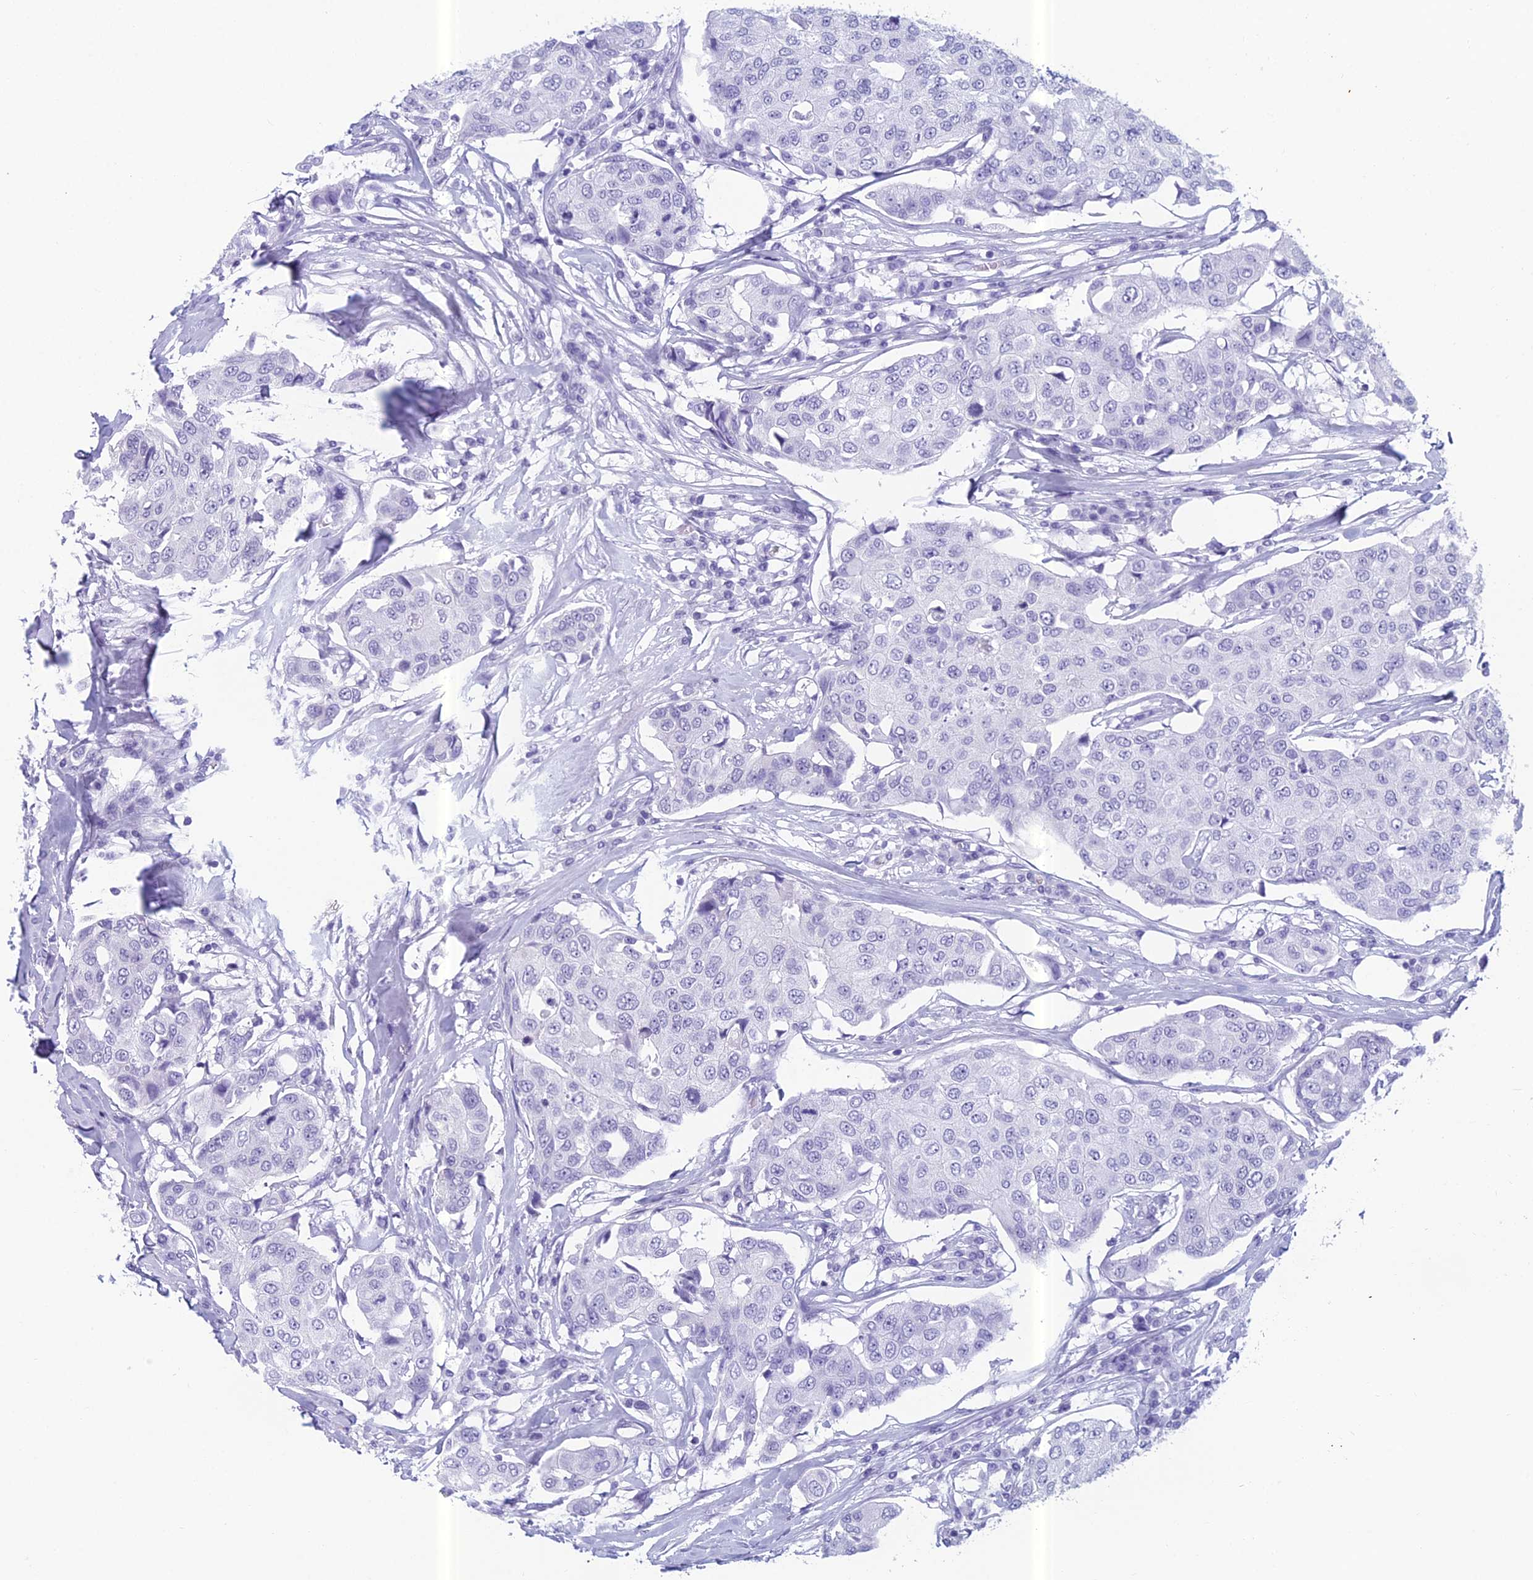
{"staining": {"intensity": "negative", "quantity": "none", "location": "none"}, "tissue": "breast cancer", "cell_type": "Tumor cells", "image_type": "cancer", "snomed": [{"axis": "morphology", "description": "Duct carcinoma"}, {"axis": "topography", "description": "Breast"}], "caption": "This photomicrograph is of breast invasive ductal carcinoma stained with immunohistochemistry (IHC) to label a protein in brown with the nuclei are counter-stained blue. There is no staining in tumor cells.", "gene": "RGS17", "patient": {"sex": "female", "age": 80}}